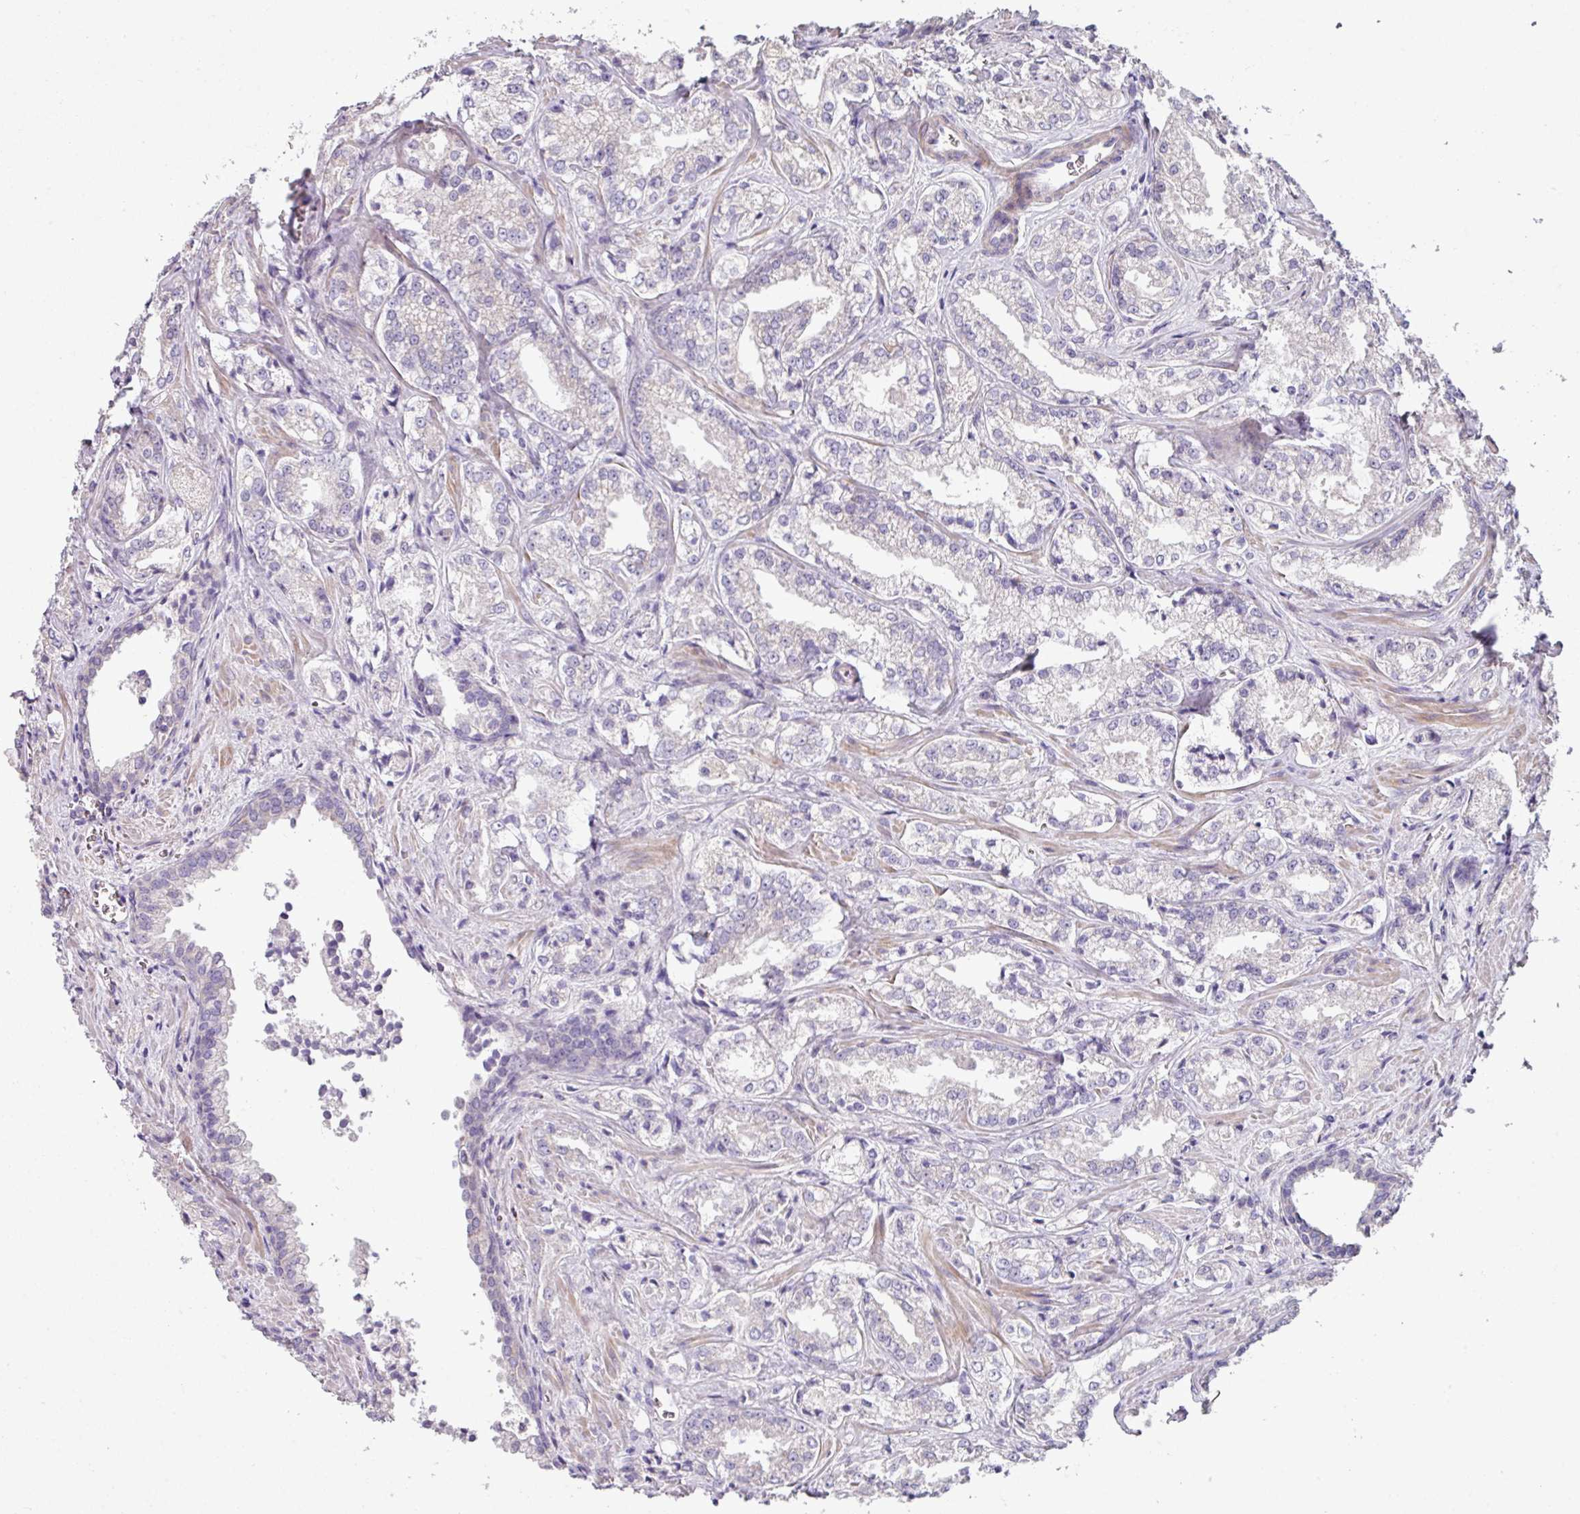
{"staining": {"intensity": "negative", "quantity": "none", "location": "none"}, "tissue": "prostate cancer", "cell_type": "Tumor cells", "image_type": "cancer", "snomed": [{"axis": "morphology", "description": "Adenocarcinoma, Low grade"}, {"axis": "topography", "description": "Prostate"}], "caption": "Tumor cells are negative for brown protein staining in prostate adenocarcinoma (low-grade). Brightfield microscopy of IHC stained with DAB (3,3'-diaminobenzidine) (brown) and hematoxylin (blue), captured at high magnification.", "gene": "LRRC9", "patient": {"sex": "male", "age": 47}}